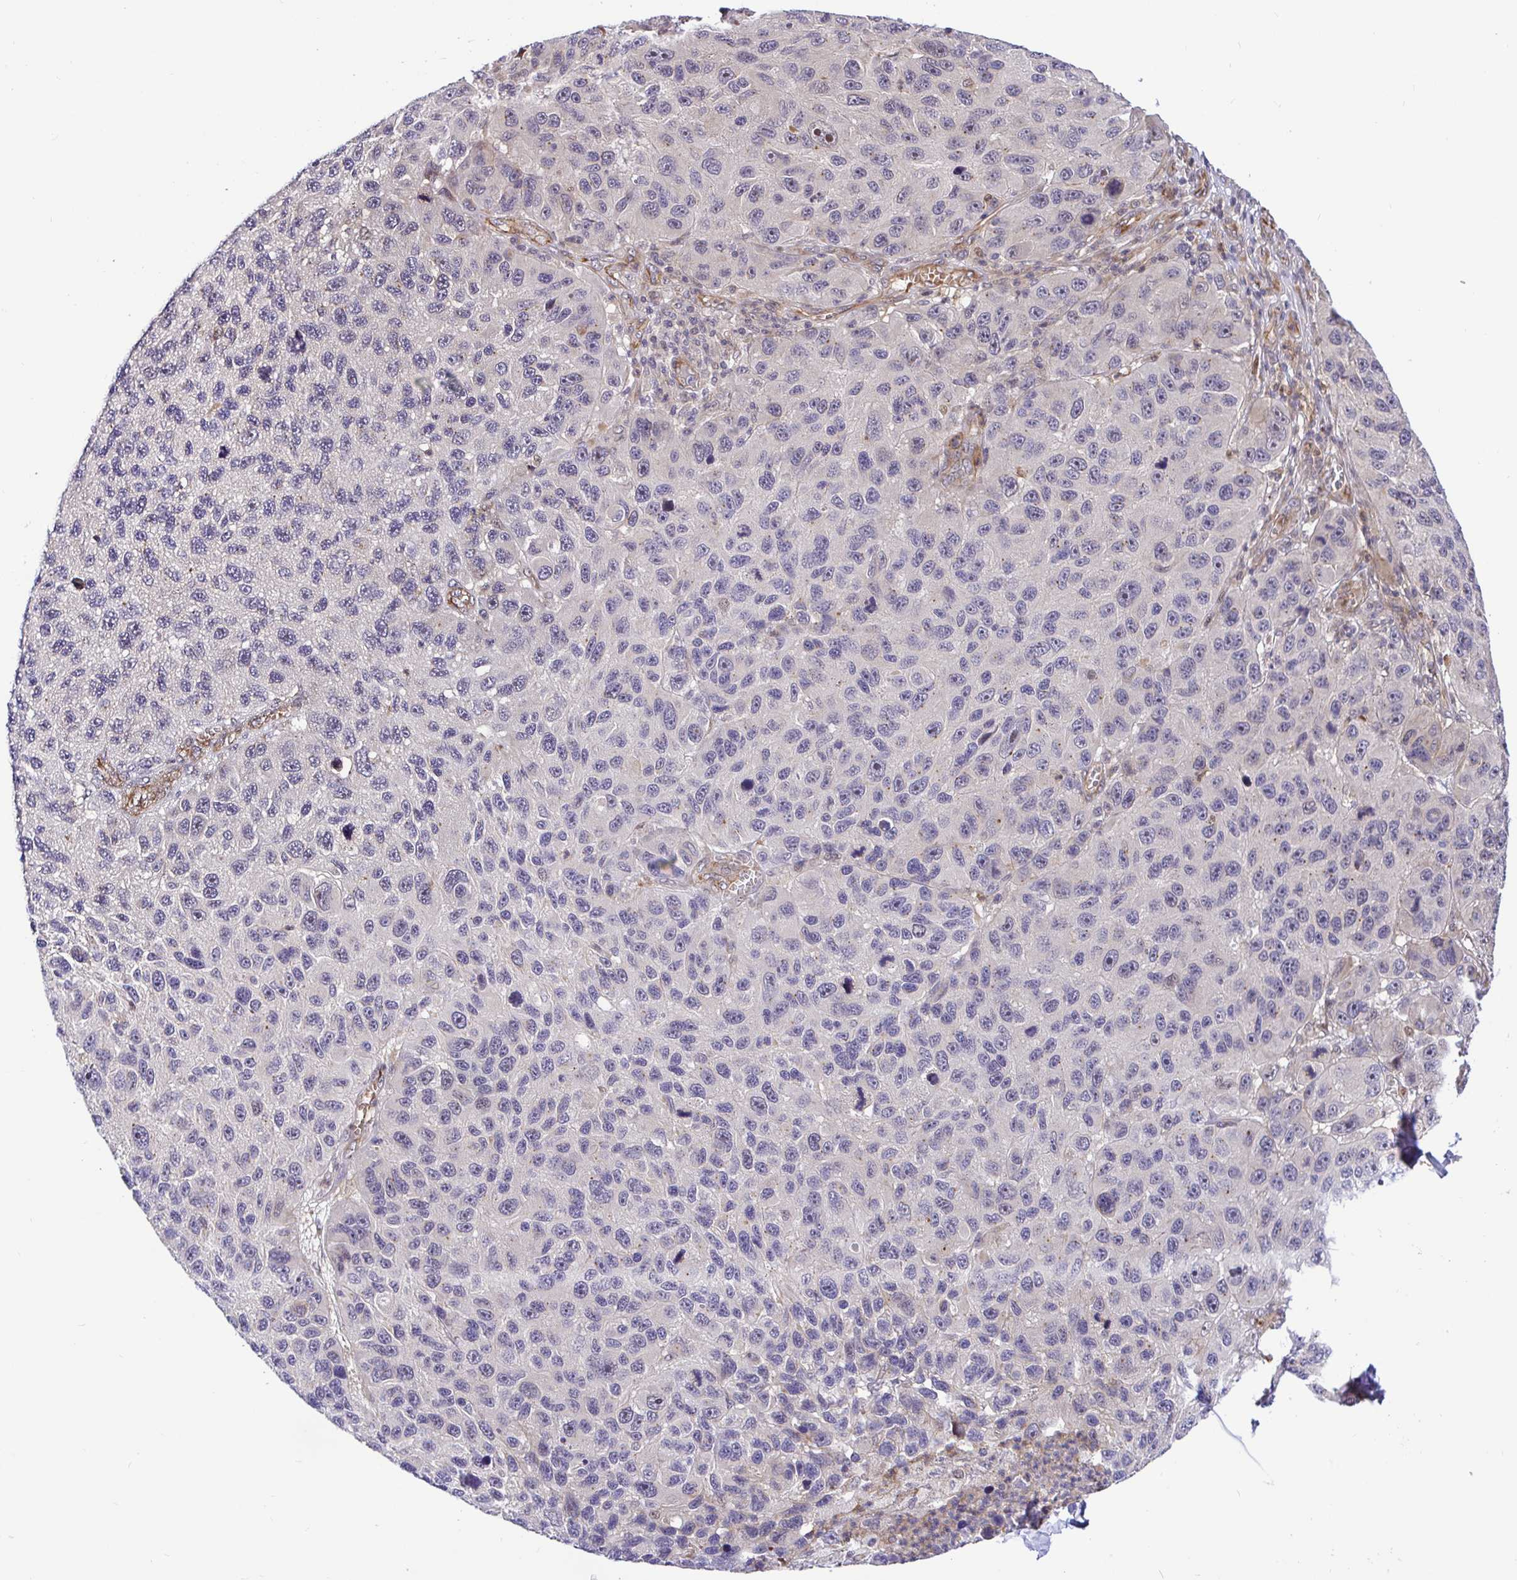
{"staining": {"intensity": "negative", "quantity": "none", "location": "none"}, "tissue": "melanoma", "cell_type": "Tumor cells", "image_type": "cancer", "snomed": [{"axis": "morphology", "description": "Malignant melanoma, NOS"}, {"axis": "topography", "description": "Skin"}], "caption": "Tumor cells are negative for protein expression in human malignant melanoma.", "gene": "TRIM55", "patient": {"sex": "male", "age": 53}}